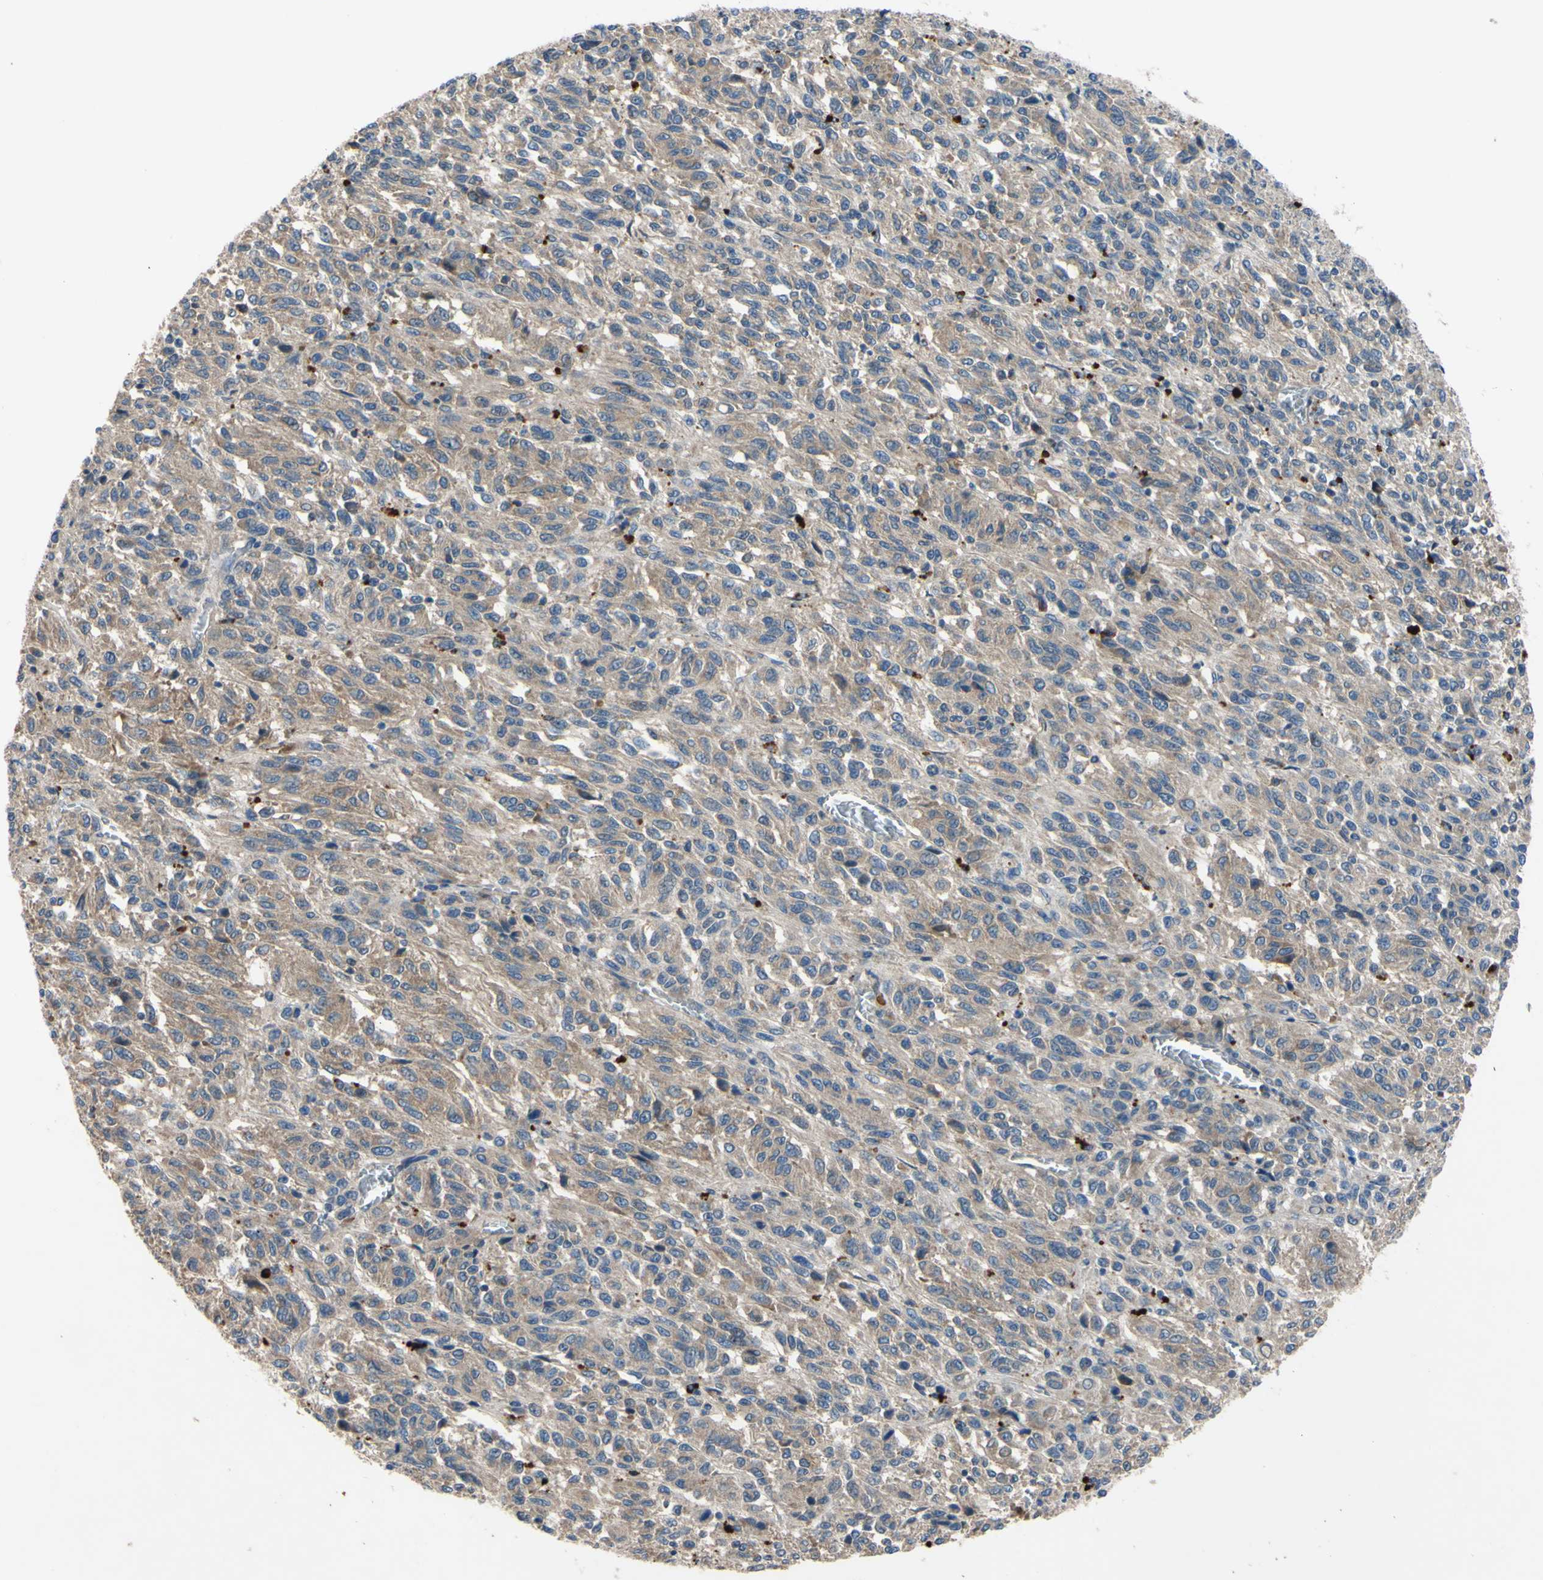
{"staining": {"intensity": "weak", "quantity": ">75%", "location": "cytoplasmic/membranous"}, "tissue": "melanoma", "cell_type": "Tumor cells", "image_type": "cancer", "snomed": [{"axis": "morphology", "description": "Malignant melanoma, Metastatic site"}, {"axis": "topography", "description": "Lung"}], "caption": "Immunohistochemistry (IHC) micrograph of neoplastic tissue: human melanoma stained using IHC reveals low levels of weak protein expression localized specifically in the cytoplasmic/membranous of tumor cells, appearing as a cytoplasmic/membranous brown color.", "gene": "HILPDA", "patient": {"sex": "male", "age": 64}}